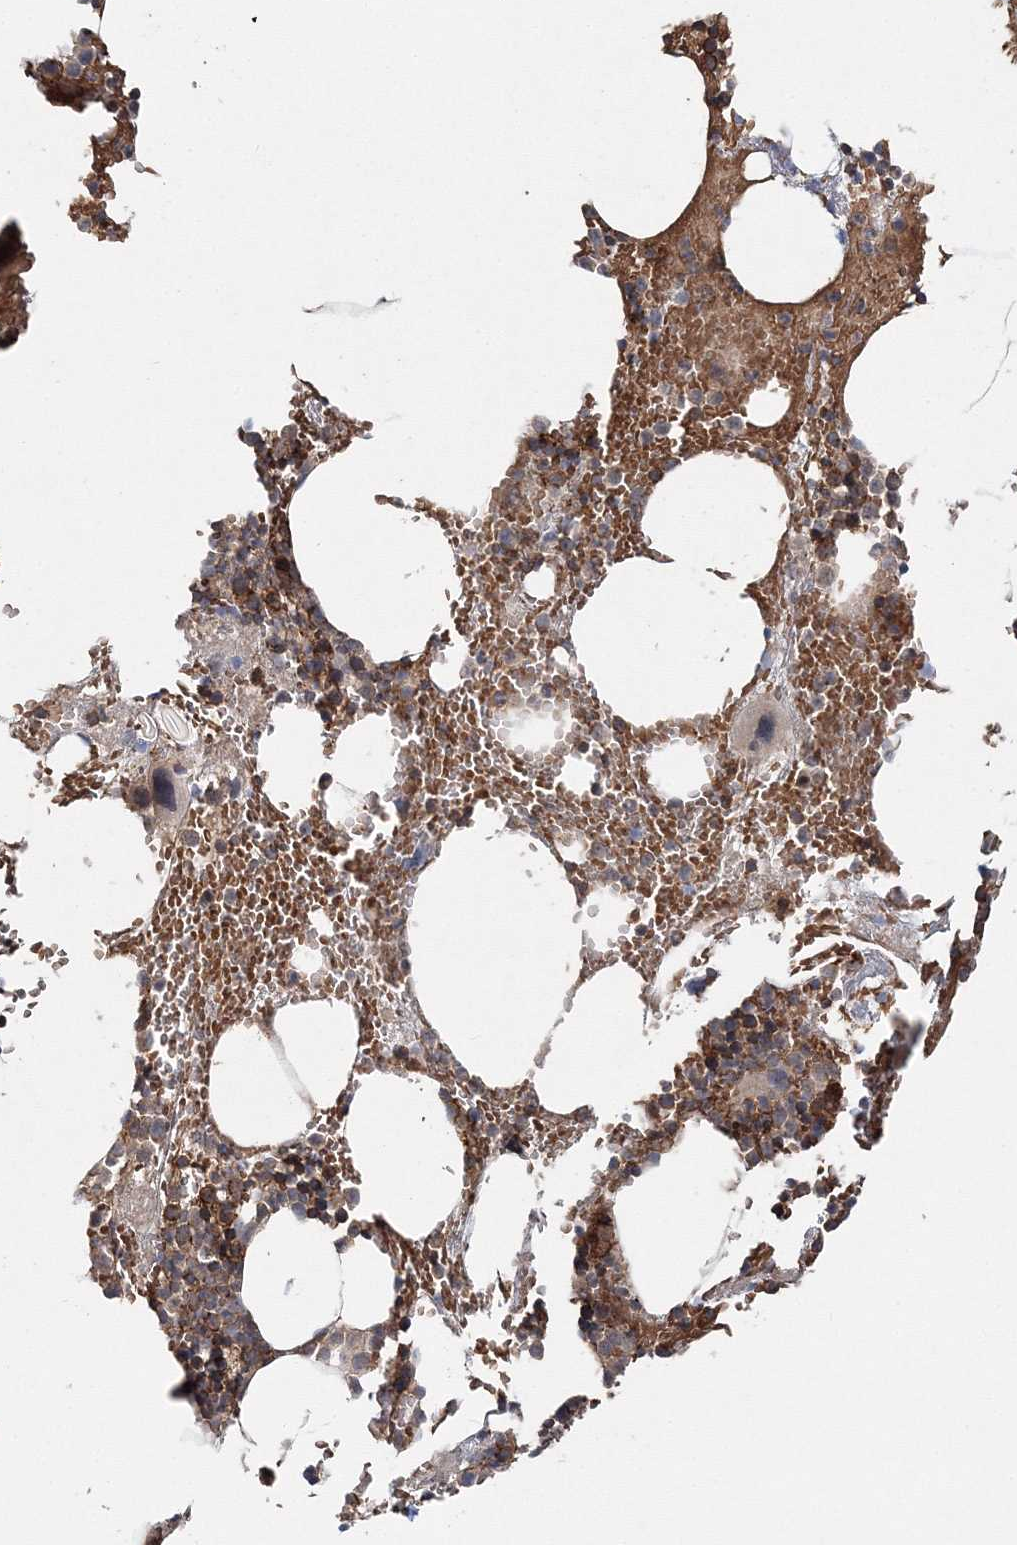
{"staining": {"intensity": "moderate", "quantity": "25%-75%", "location": "cytoplasmic/membranous"}, "tissue": "bone marrow", "cell_type": "Hematopoietic cells", "image_type": "normal", "snomed": [{"axis": "morphology", "description": "Normal tissue, NOS"}, {"axis": "topography", "description": "Bone marrow"}], "caption": "Moderate cytoplasmic/membranous positivity for a protein is seen in approximately 25%-75% of hematopoietic cells of unremarkable bone marrow using immunohistochemistry.", "gene": "PCBD2", "patient": {"sex": "female", "age": 52}}